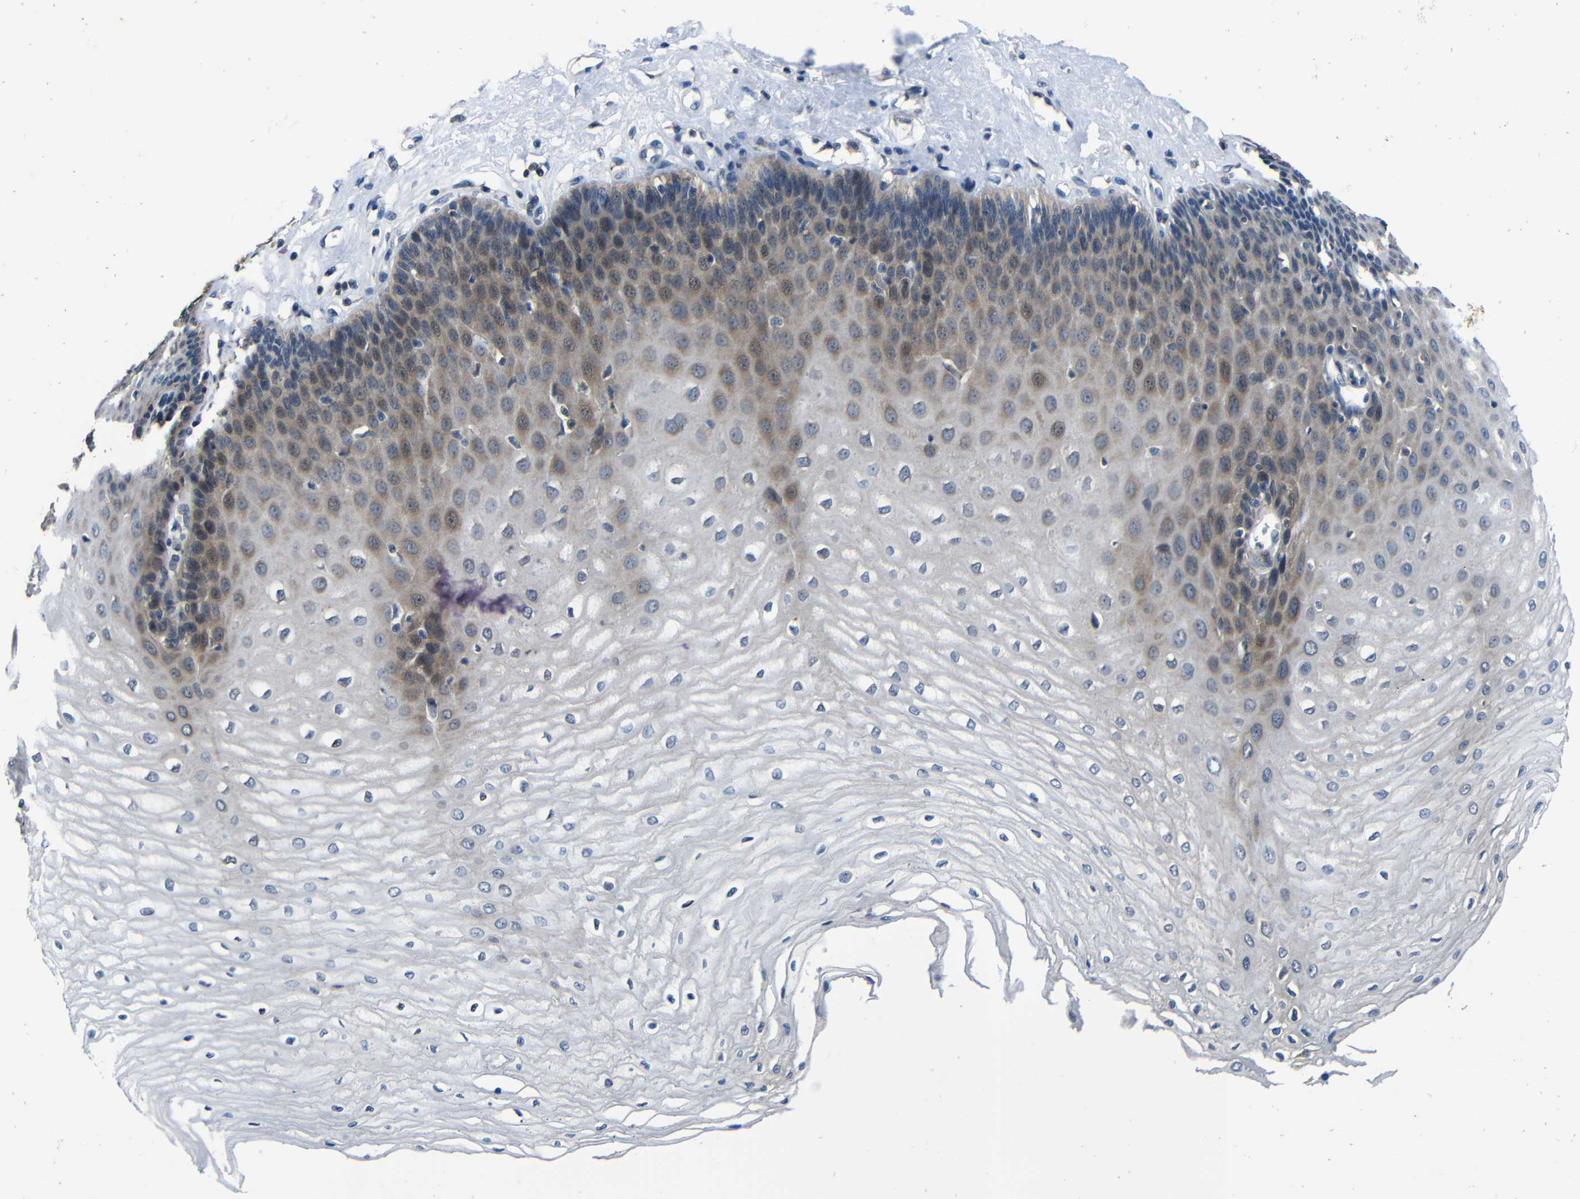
{"staining": {"intensity": "weak", "quantity": "25%-75%", "location": "cytoplasmic/membranous"}, "tissue": "esophagus", "cell_type": "Squamous epithelial cells", "image_type": "normal", "snomed": [{"axis": "morphology", "description": "Normal tissue, NOS"}, {"axis": "morphology", "description": "Squamous cell carcinoma, NOS"}, {"axis": "topography", "description": "Esophagus"}], "caption": "Protein analysis of benign esophagus displays weak cytoplasmic/membranous expression in approximately 25%-75% of squamous epithelial cells.", "gene": "C6orf89", "patient": {"sex": "male", "age": 65}}